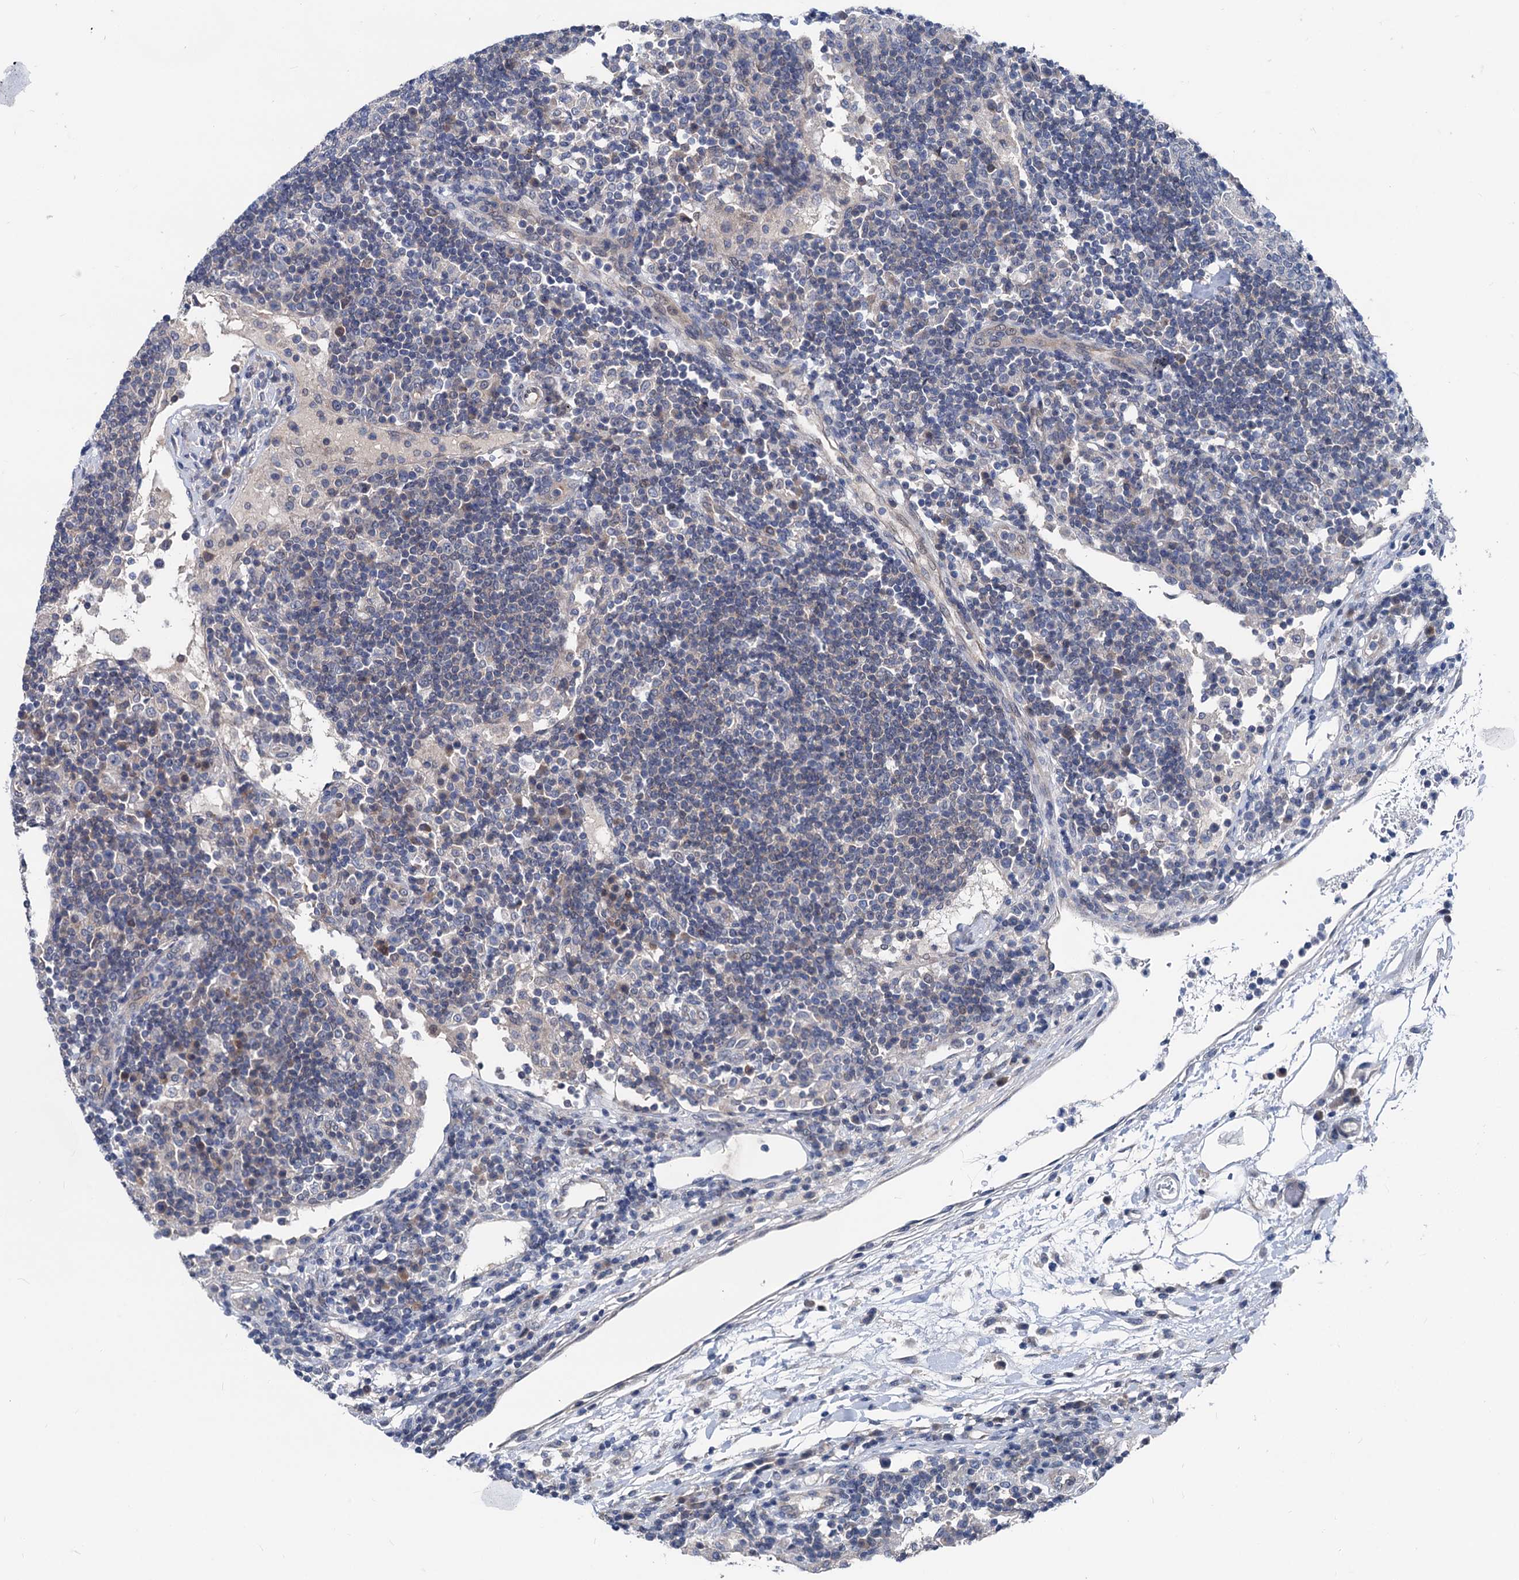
{"staining": {"intensity": "moderate", "quantity": "<25%", "location": "cytoplasmic/membranous"}, "tissue": "lymph node", "cell_type": "Non-germinal center cells", "image_type": "normal", "snomed": [{"axis": "morphology", "description": "Normal tissue, NOS"}, {"axis": "topography", "description": "Lymph node"}], "caption": "The image shows a brown stain indicating the presence of a protein in the cytoplasmic/membranous of non-germinal center cells in lymph node. (DAB (3,3'-diaminobenzidine) IHC with brightfield microscopy, high magnification).", "gene": "GLO1", "patient": {"sex": "female", "age": 53}}